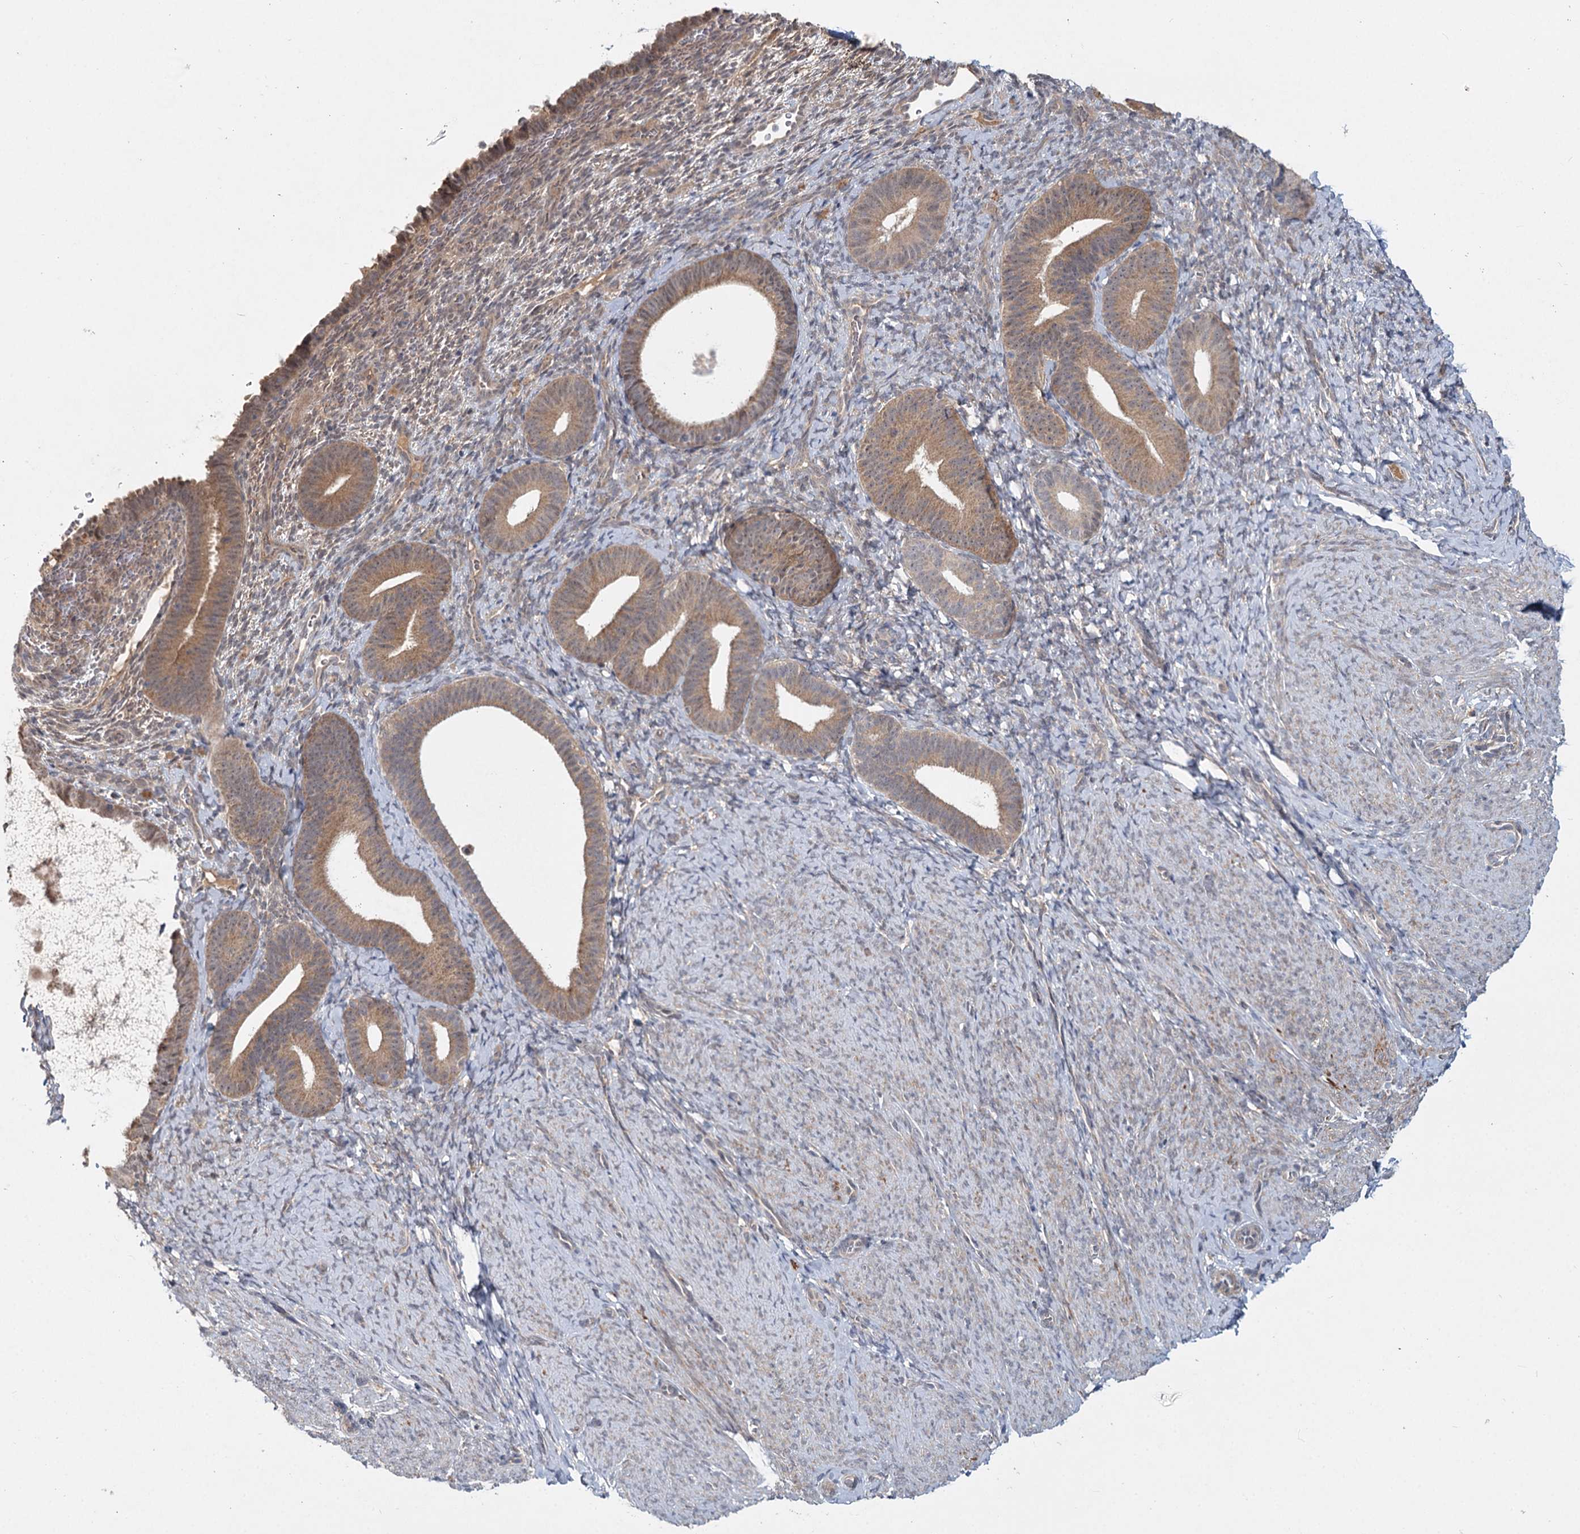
{"staining": {"intensity": "weak", "quantity": "<25%", "location": "cytoplasmic/membranous"}, "tissue": "endometrium", "cell_type": "Cells in endometrial stroma", "image_type": "normal", "snomed": [{"axis": "morphology", "description": "Normal tissue, NOS"}, {"axis": "topography", "description": "Endometrium"}], "caption": "DAB (3,3'-diaminobenzidine) immunohistochemical staining of unremarkable endometrium reveals no significant expression in cells in endometrial stroma. (Brightfield microscopy of DAB (3,3'-diaminobenzidine) immunohistochemistry (IHC) at high magnification).", "gene": "AP3B1", "patient": {"sex": "female", "age": 65}}